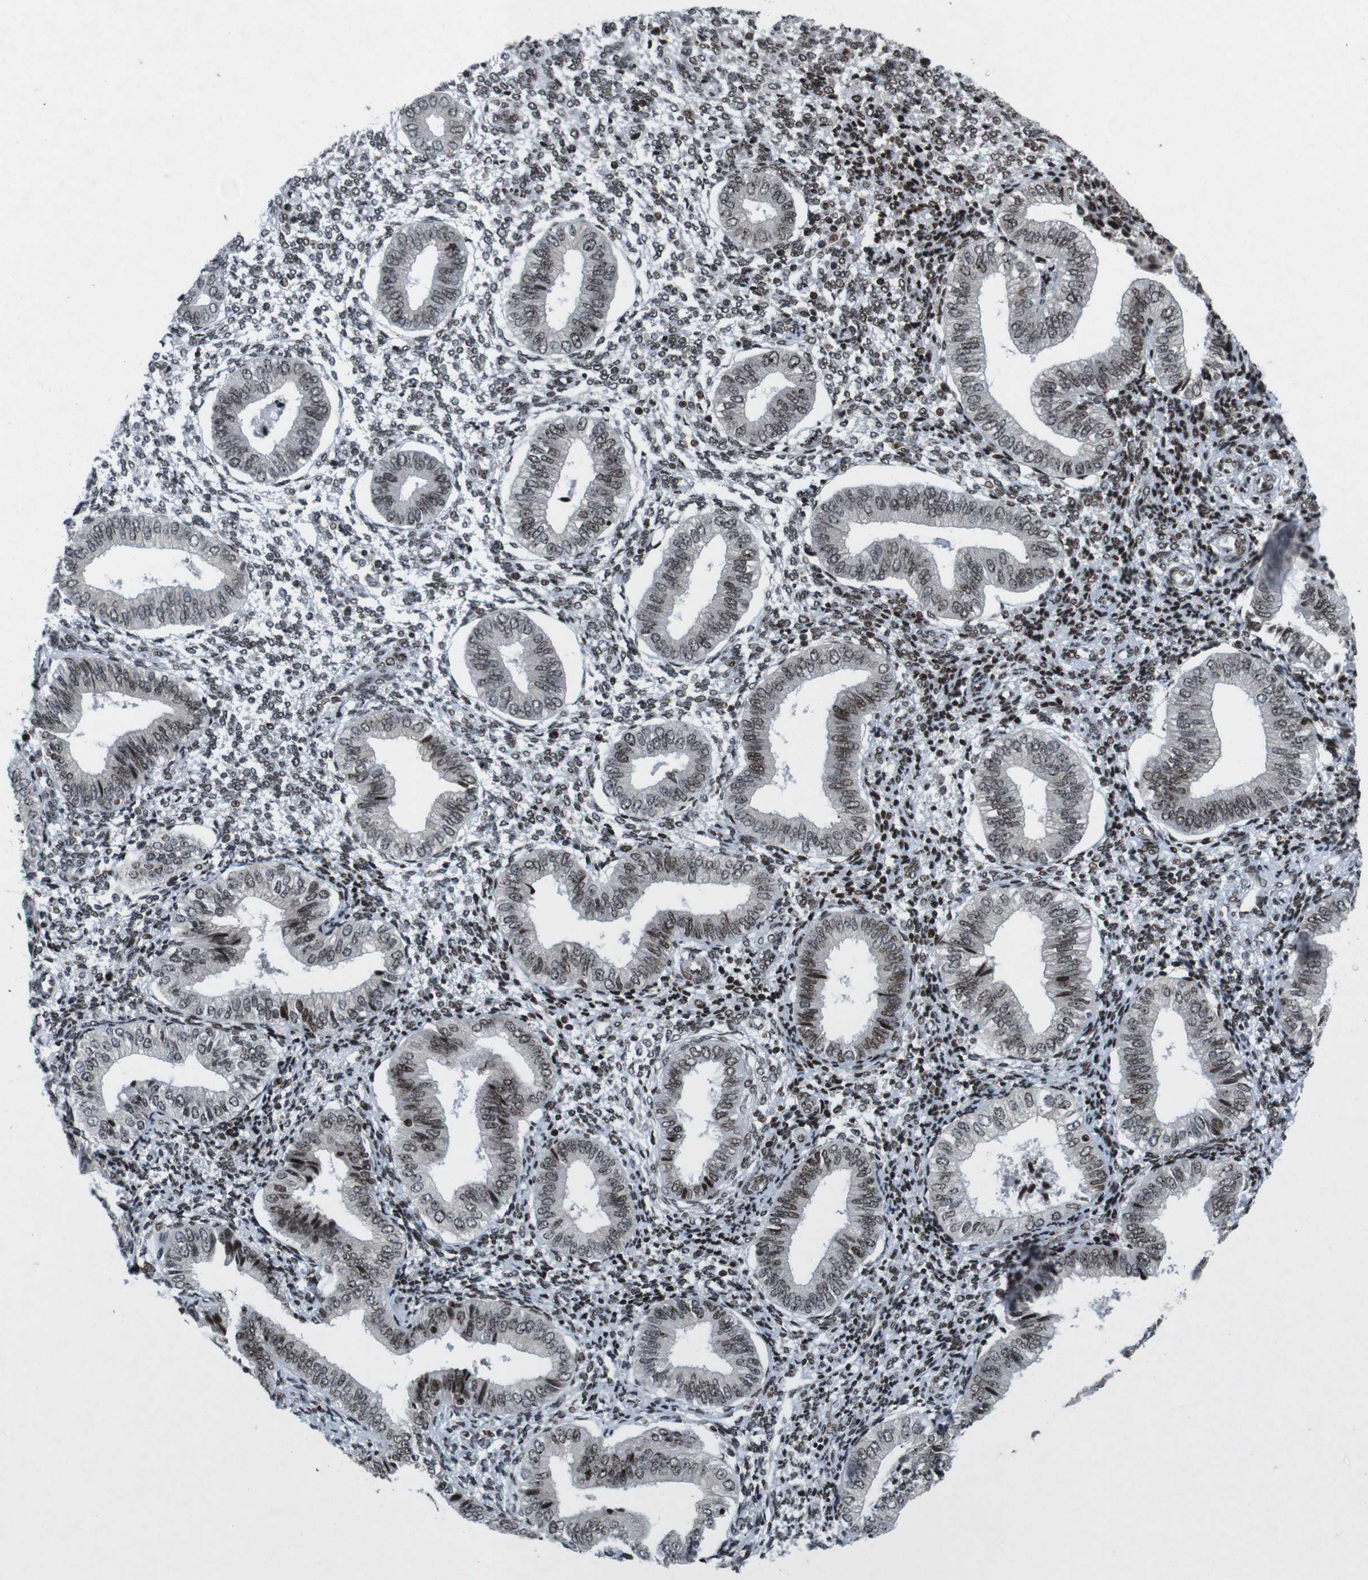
{"staining": {"intensity": "strong", "quantity": ">75%", "location": "nuclear"}, "tissue": "endometrium", "cell_type": "Cells in endometrial stroma", "image_type": "normal", "snomed": [{"axis": "morphology", "description": "Normal tissue, NOS"}, {"axis": "topography", "description": "Endometrium"}], "caption": "Strong nuclear expression for a protein is present in approximately >75% of cells in endometrial stroma of normal endometrium using IHC.", "gene": "MAGEH1", "patient": {"sex": "female", "age": 50}}